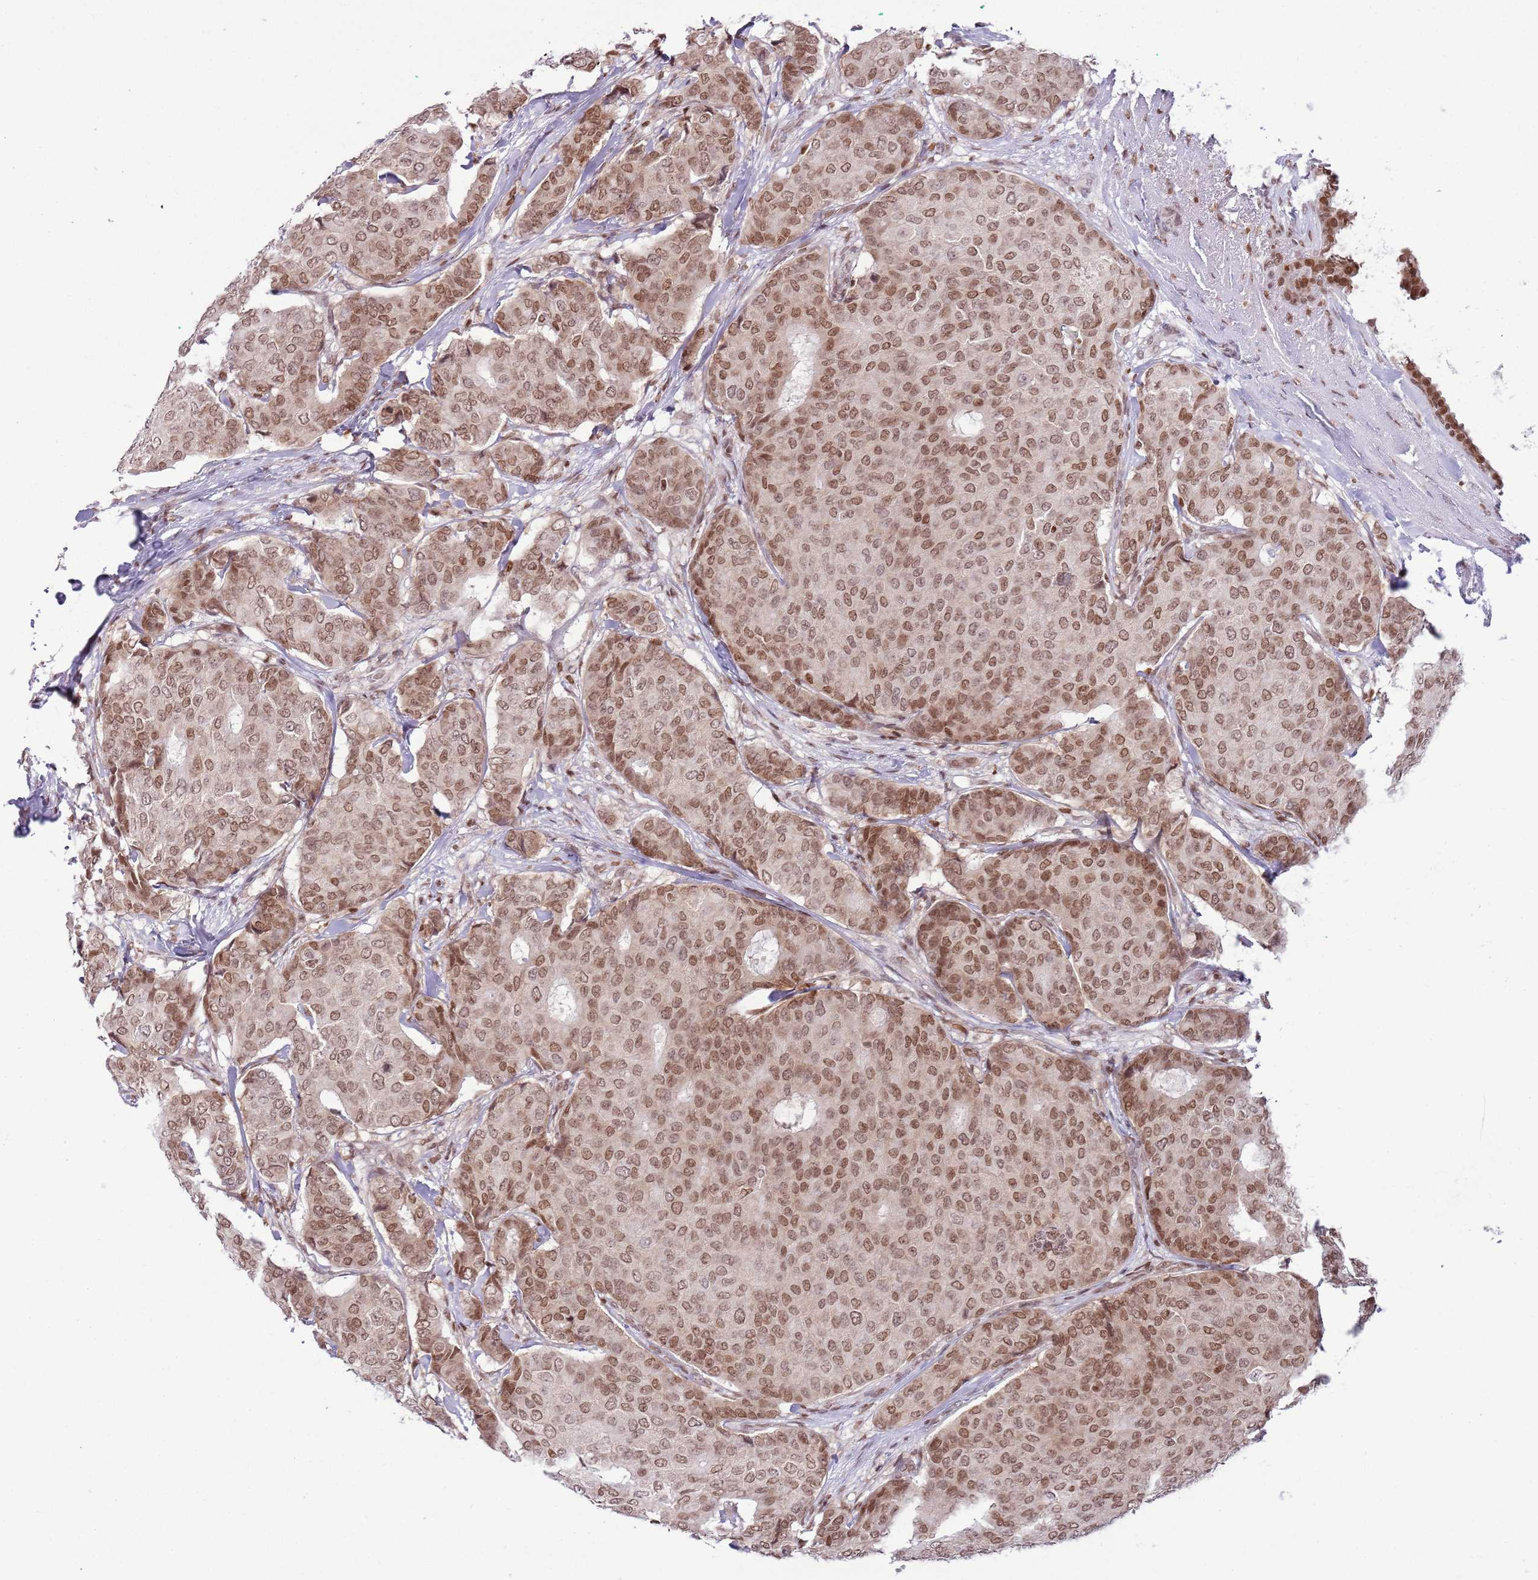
{"staining": {"intensity": "moderate", "quantity": ">75%", "location": "nuclear"}, "tissue": "breast cancer", "cell_type": "Tumor cells", "image_type": "cancer", "snomed": [{"axis": "morphology", "description": "Duct carcinoma"}, {"axis": "topography", "description": "Breast"}], "caption": "This micrograph demonstrates immunohistochemistry staining of human breast invasive ductal carcinoma, with medium moderate nuclear positivity in about >75% of tumor cells.", "gene": "SELENOH", "patient": {"sex": "female", "age": 75}}